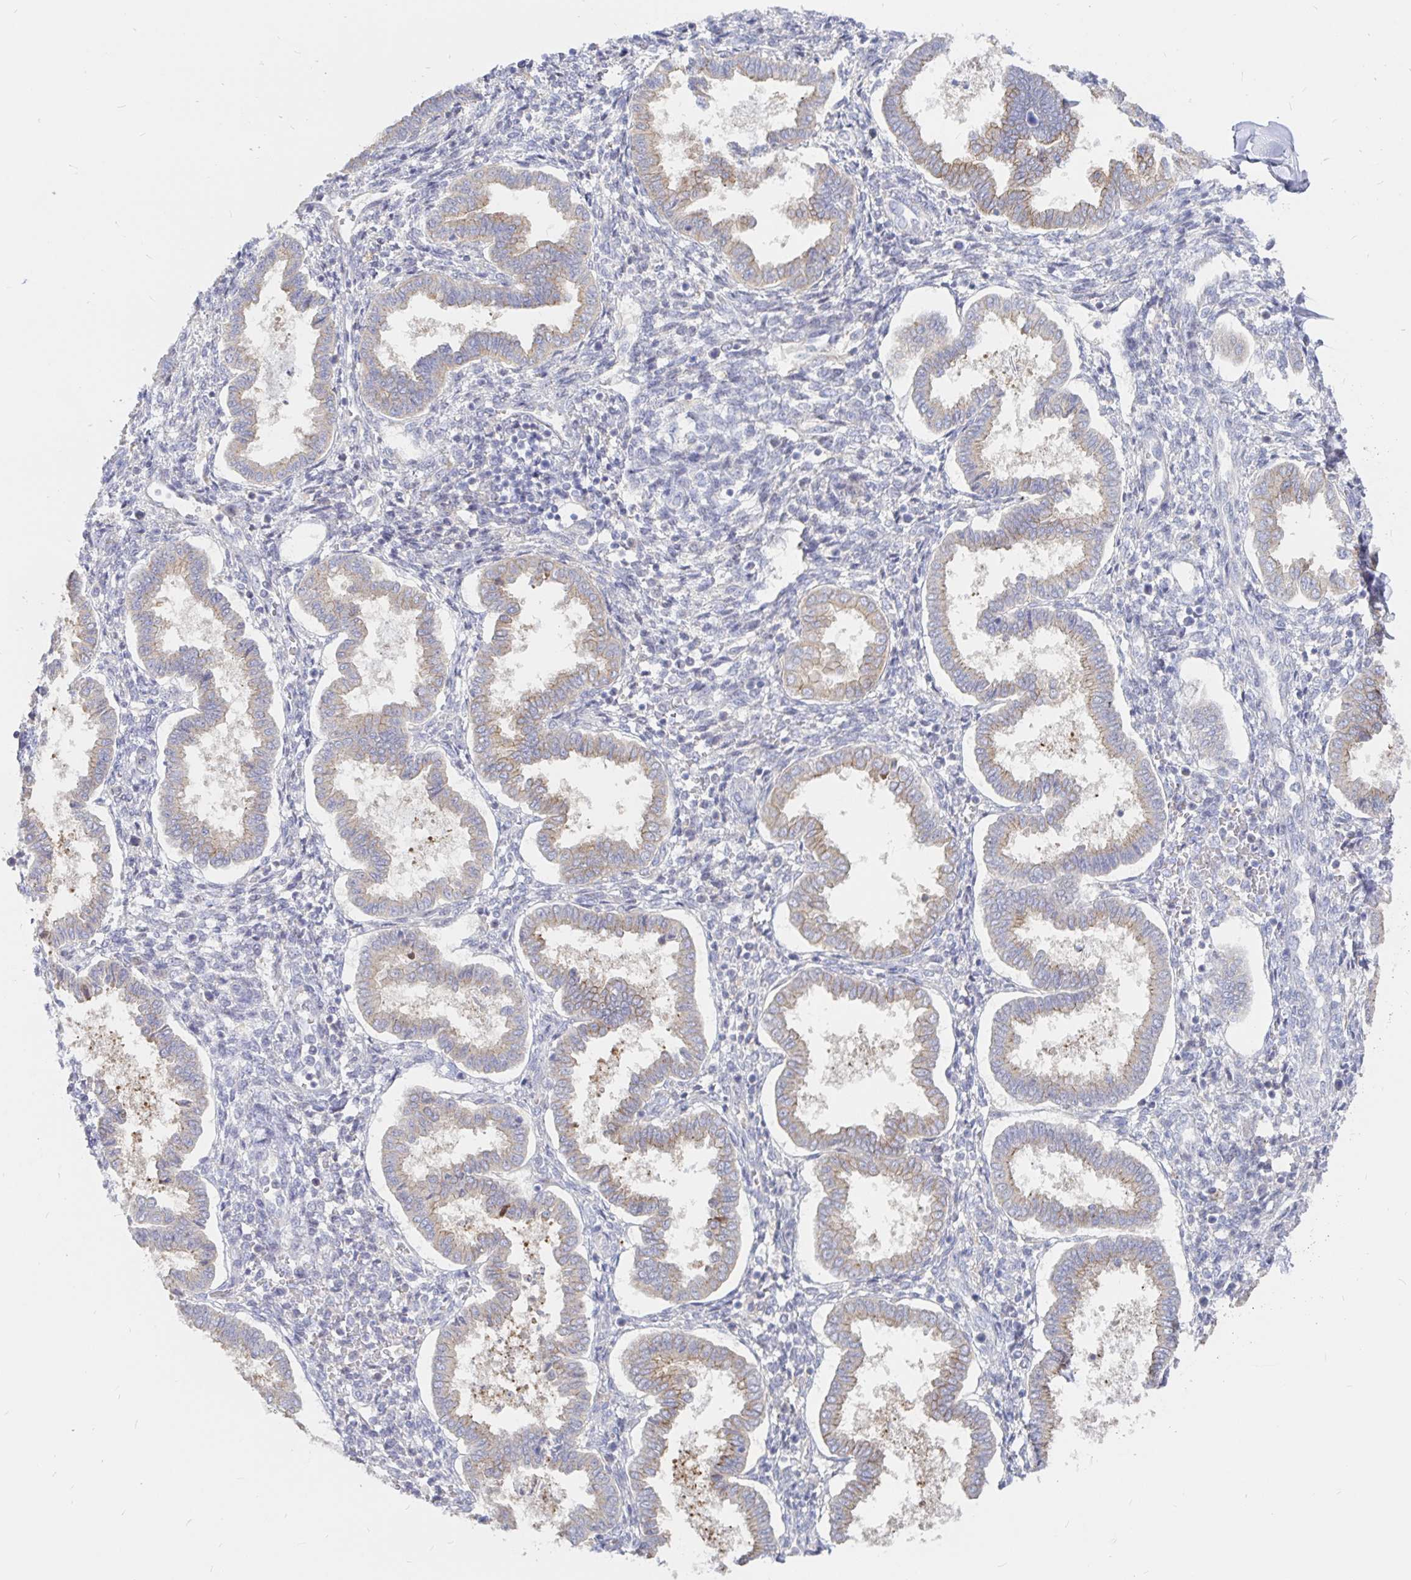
{"staining": {"intensity": "negative", "quantity": "none", "location": "none"}, "tissue": "endometrium", "cell_type": "Cells in endometrial stroma", "image_type": "normal", "snomed": [{"axis": "morphology", "description": "Normal tissue, NOS"}, {"axis": "topography", "description": "Endometrium"}], "caption": "DAB immunohistochemical staining of benign human endometrium demonstrates no significant expression in cells in endometrial stroma. (DAB (3,3'-diaminobenzidine) IHC visualized using brightfield microscopy, high magnification).", "gene": "KCTD19", "patient": {"sex": "female", "age": 24}}